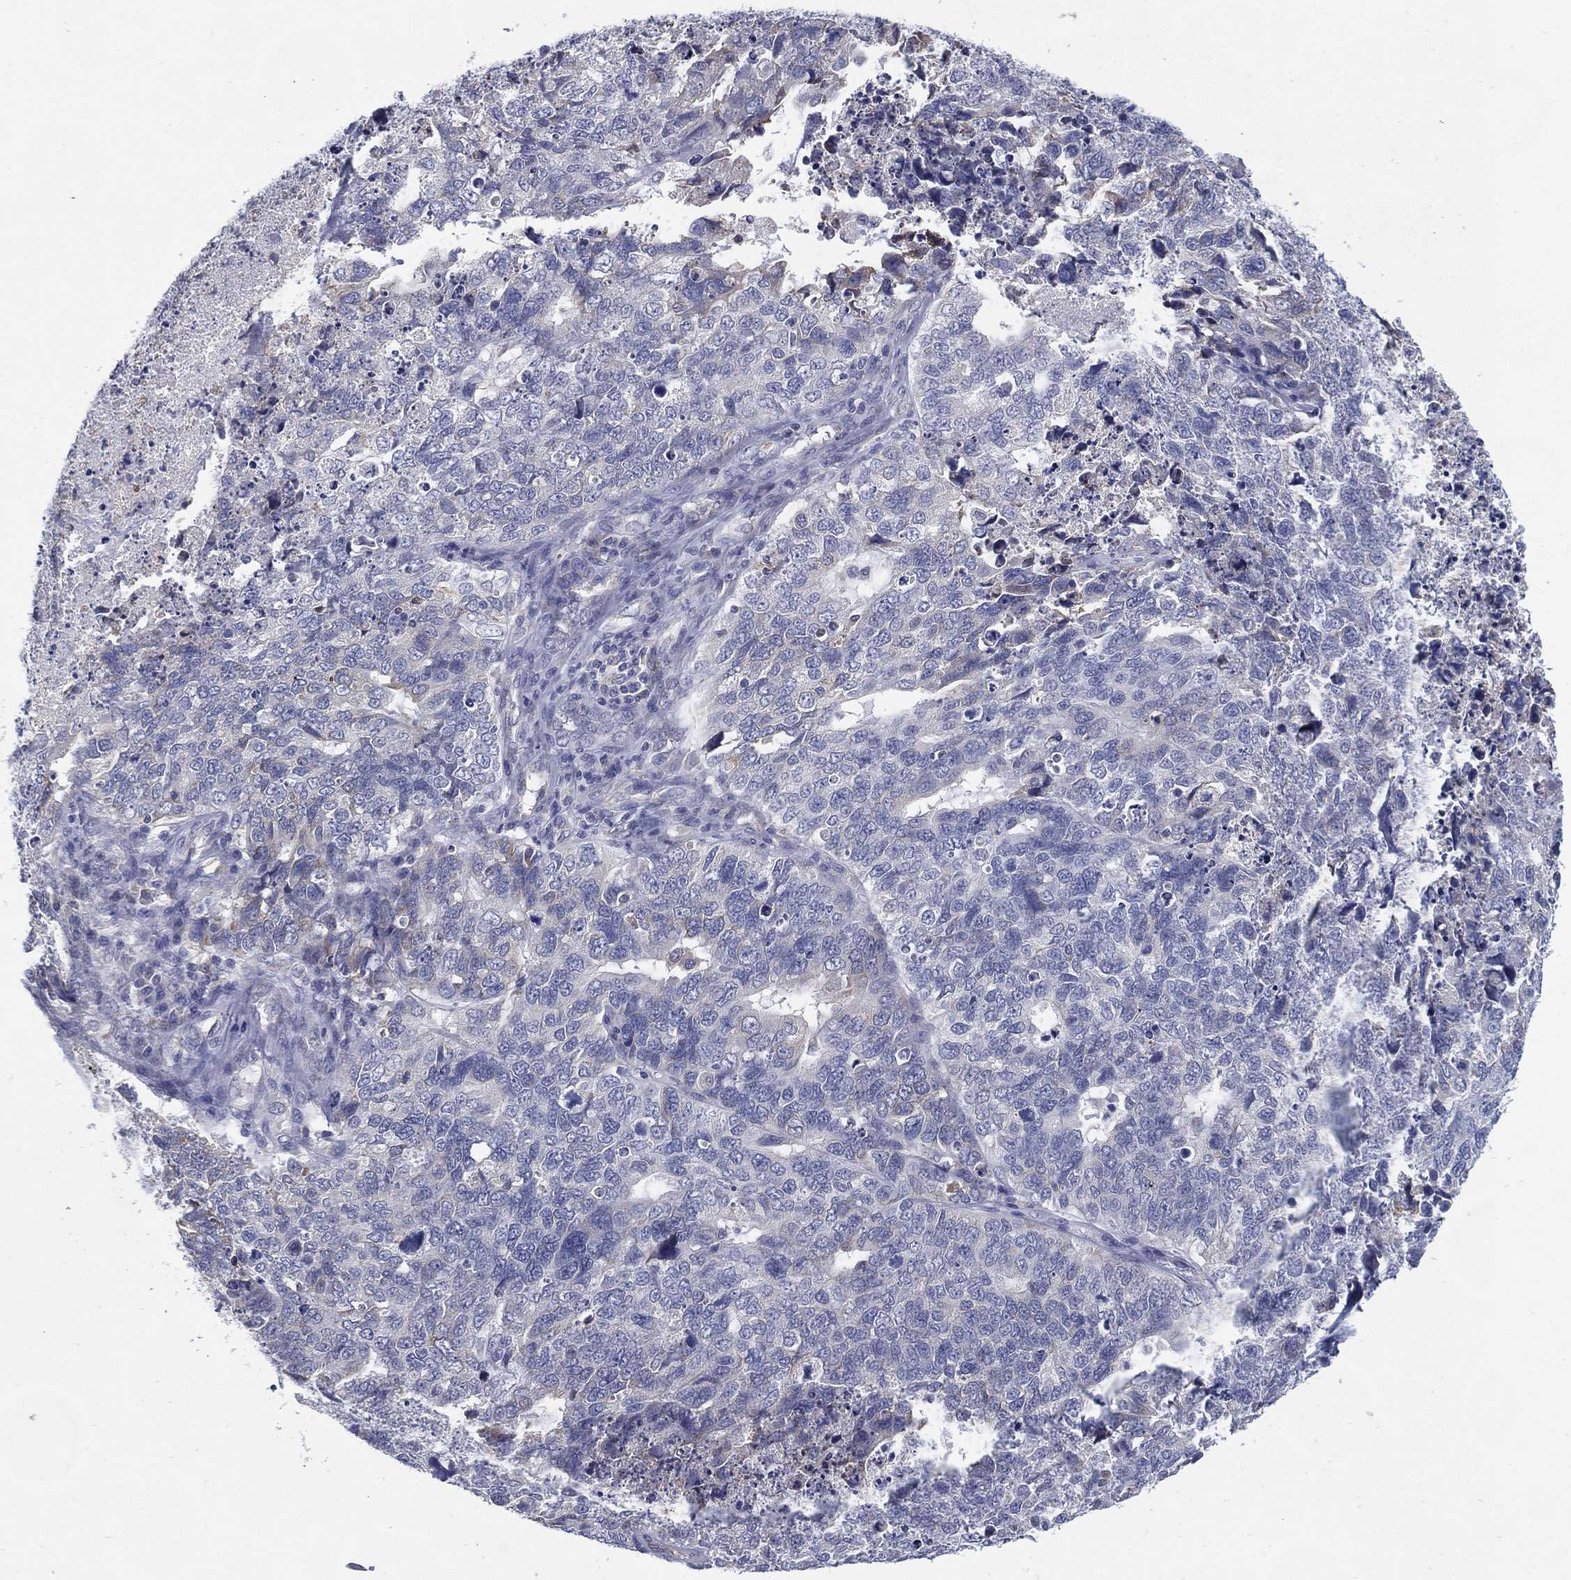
{"staining": {"intensity": "negative", "quantity": "none", "location": "none"}, "tissue": "cervical cancer", "cell_type": "Tumor cells", "image_type": "cancer", "snomed": [{"axis": "morphology", "description": "Squamous cell carcinoma, NOS"}, {"axis": "topography", "description": "Cervix"}], "caption": "A photomicrograph of human squamous cell carcinoma (cervical) is negative for staining in tumor cells.", "gene": "C19orf18", "patient": {"sex": "female", "age": 63}}